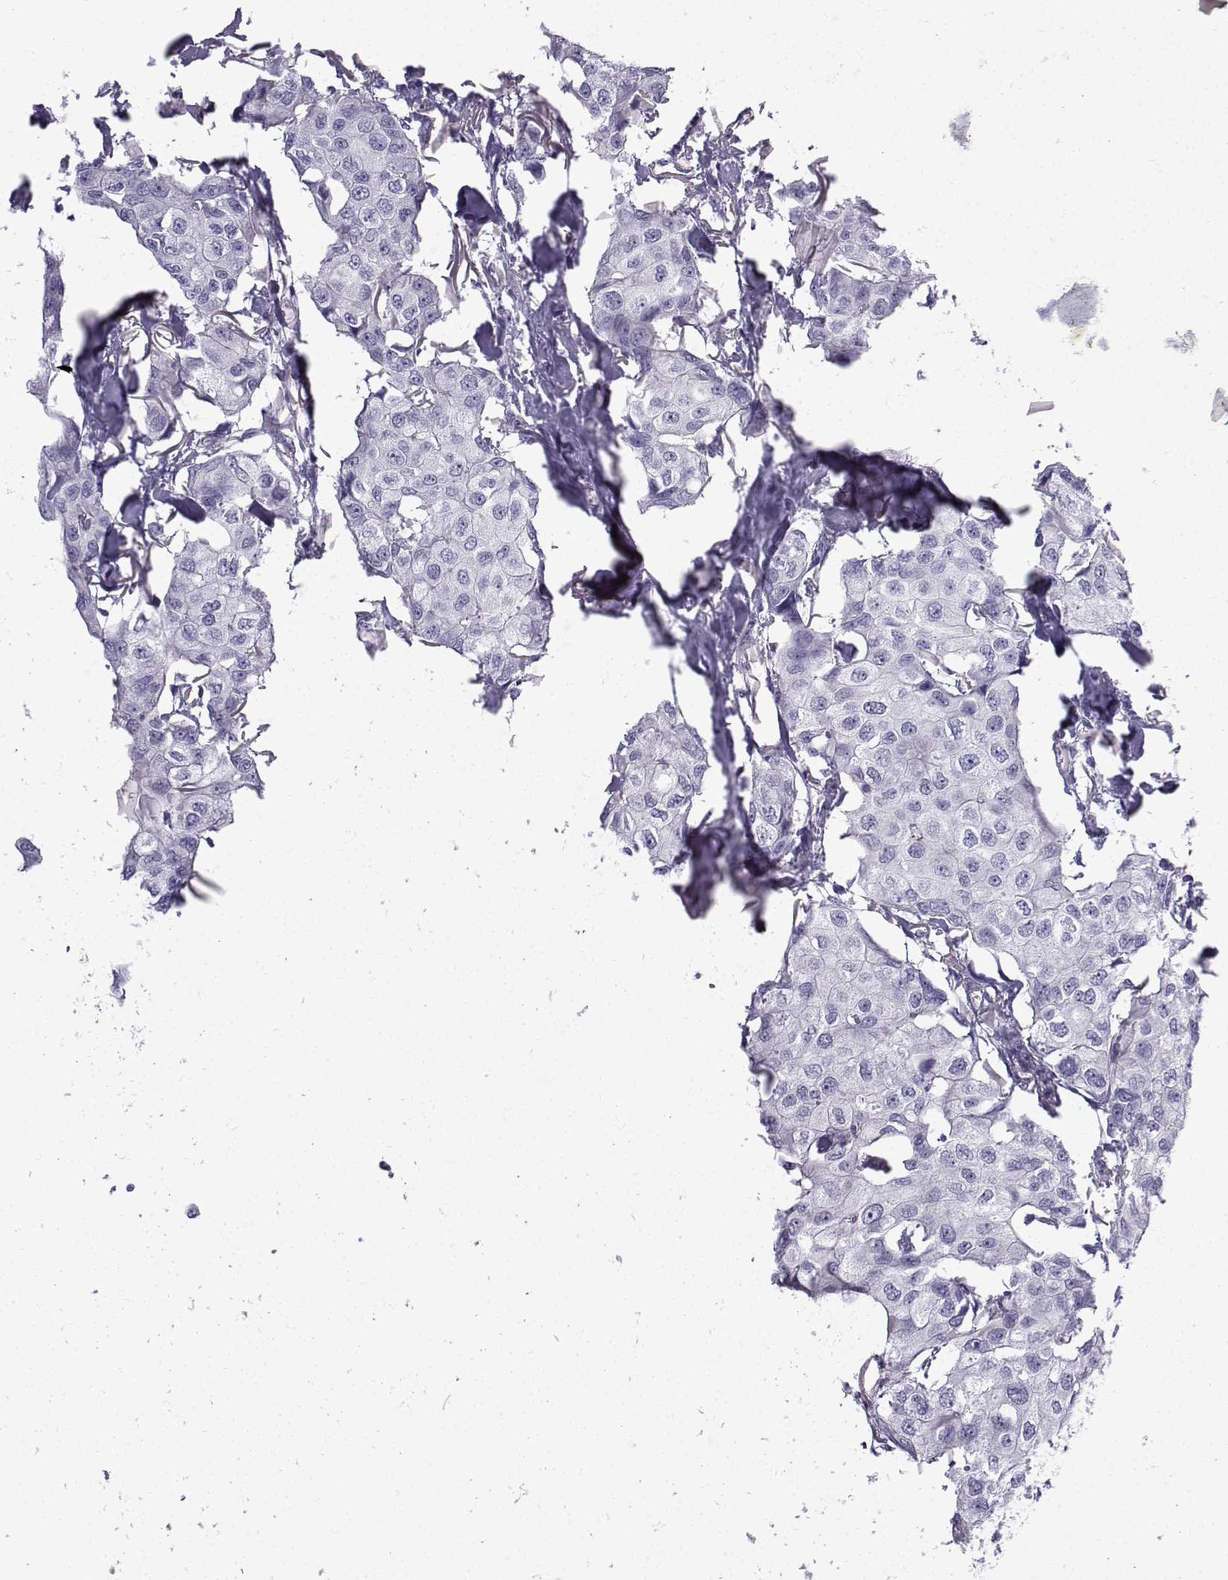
{"staining": {"intensity": "negative", "quantity": "none", "location": "none"}, "tissue": "breast cancer", "cell_type": "Tumor cells", "image_type": "cancer", "snomed": [{"axis": "morphology", "description": "Duct carcinoma"}, {"axis": "topography", "description": "Breast"}], "caption": "Immunohistochemistry micrograph of human breast cancer stained for a protein (brown), which displays no positivity in tumor cells.", "gene": "CFAP53", "patient": {"sex": "female", "age": 80}}